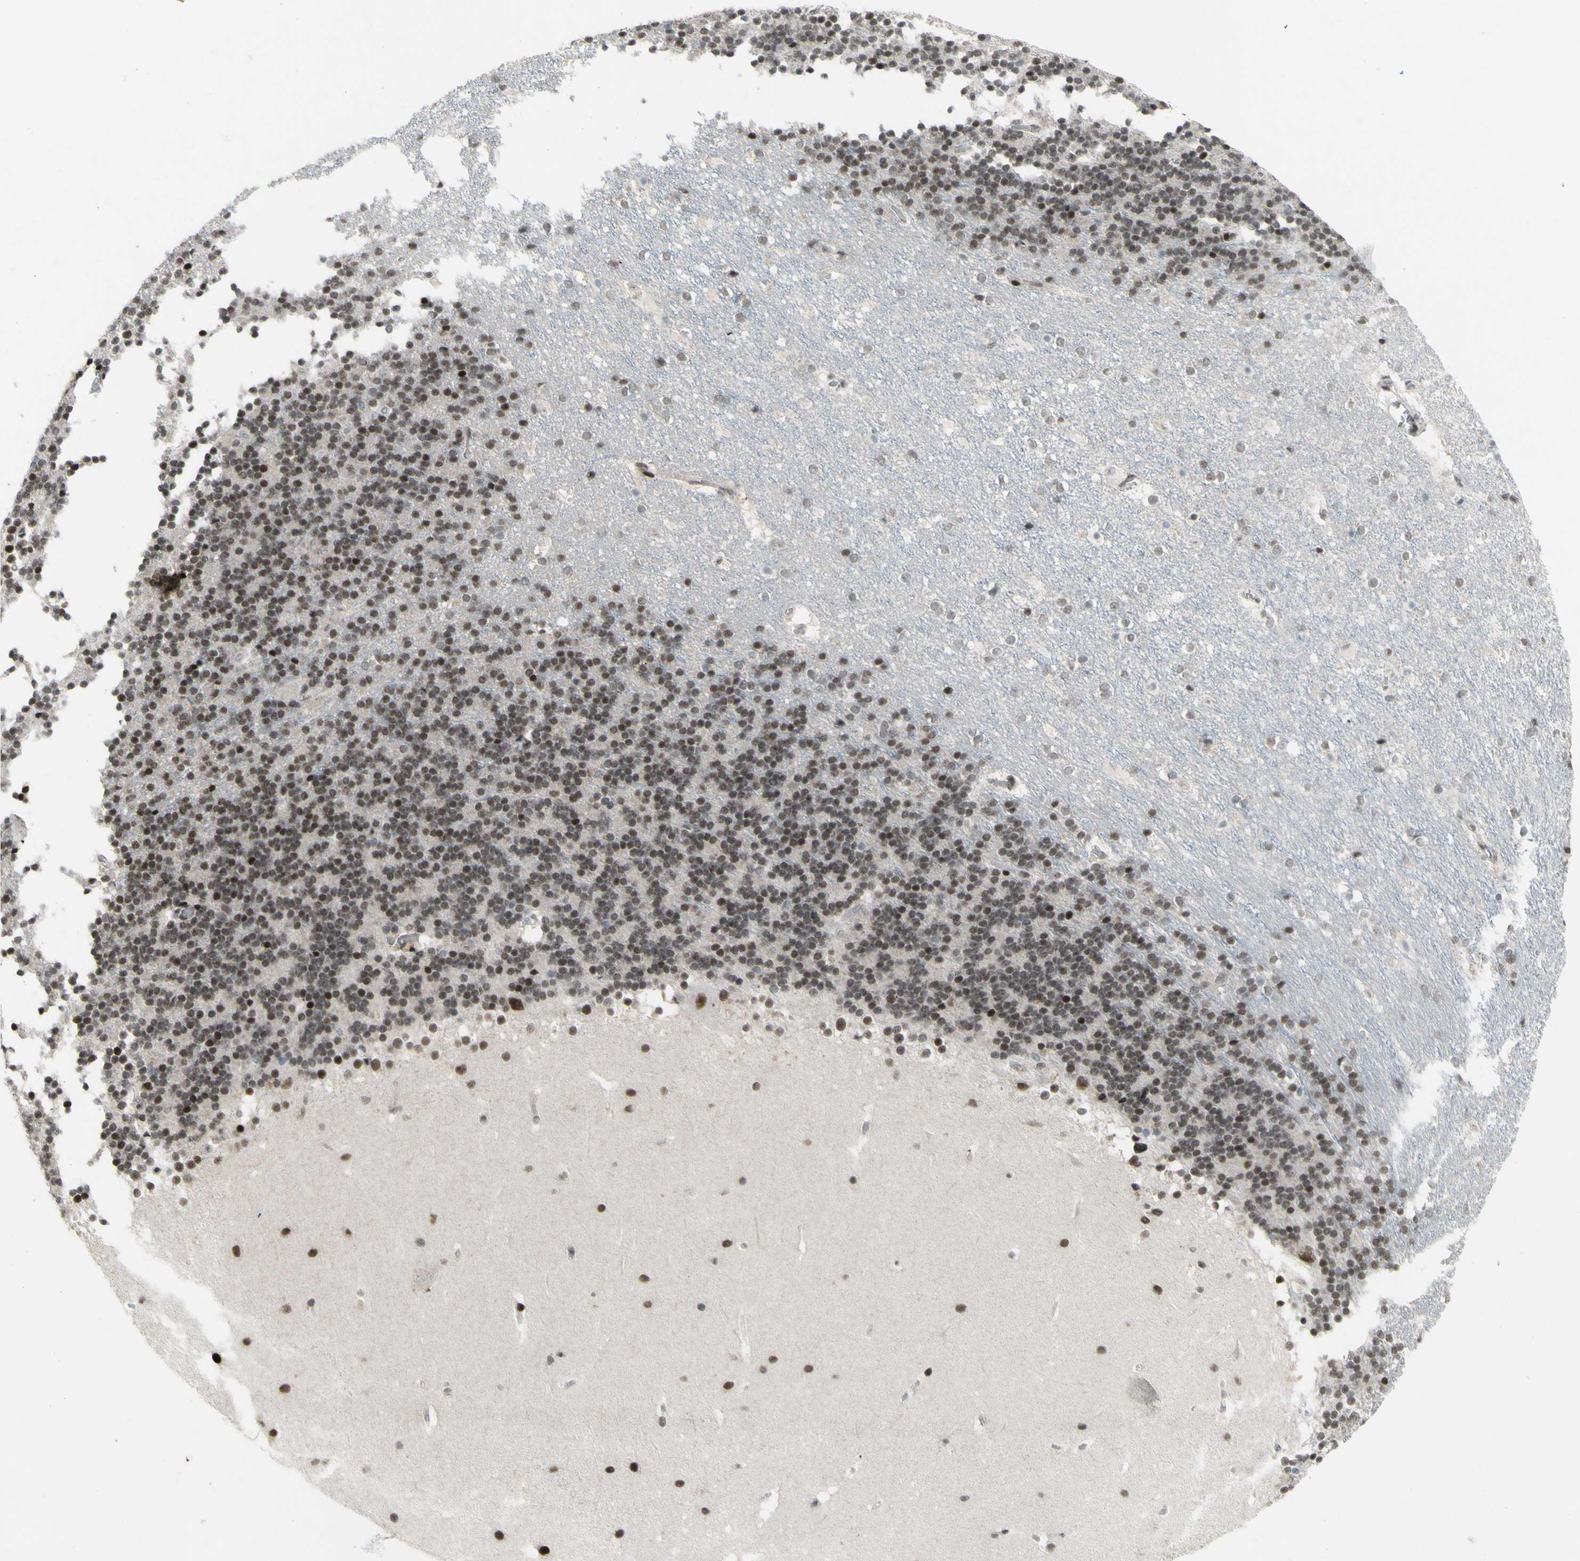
{"staining": {"intensity": "moderate", "quantity": "25%-75%", "location": "nuclear"}, "tissue": "cerebellum", "cell_type": "Cells in granular layer", "image_type": "normal", "snomed": [{"axis": "morphology", "description": "Normal tissue, NOS"}, {"axis": "topography", "description": "Cerebellum"}], "caption": "Cells in granular layer exhibit medium levels of moderate nuclear expression in approximately 25%-75% of cells in normal human cerebellum.", "gene": "SUPT6H", "patient": {"sex": "female", "age": 19}}